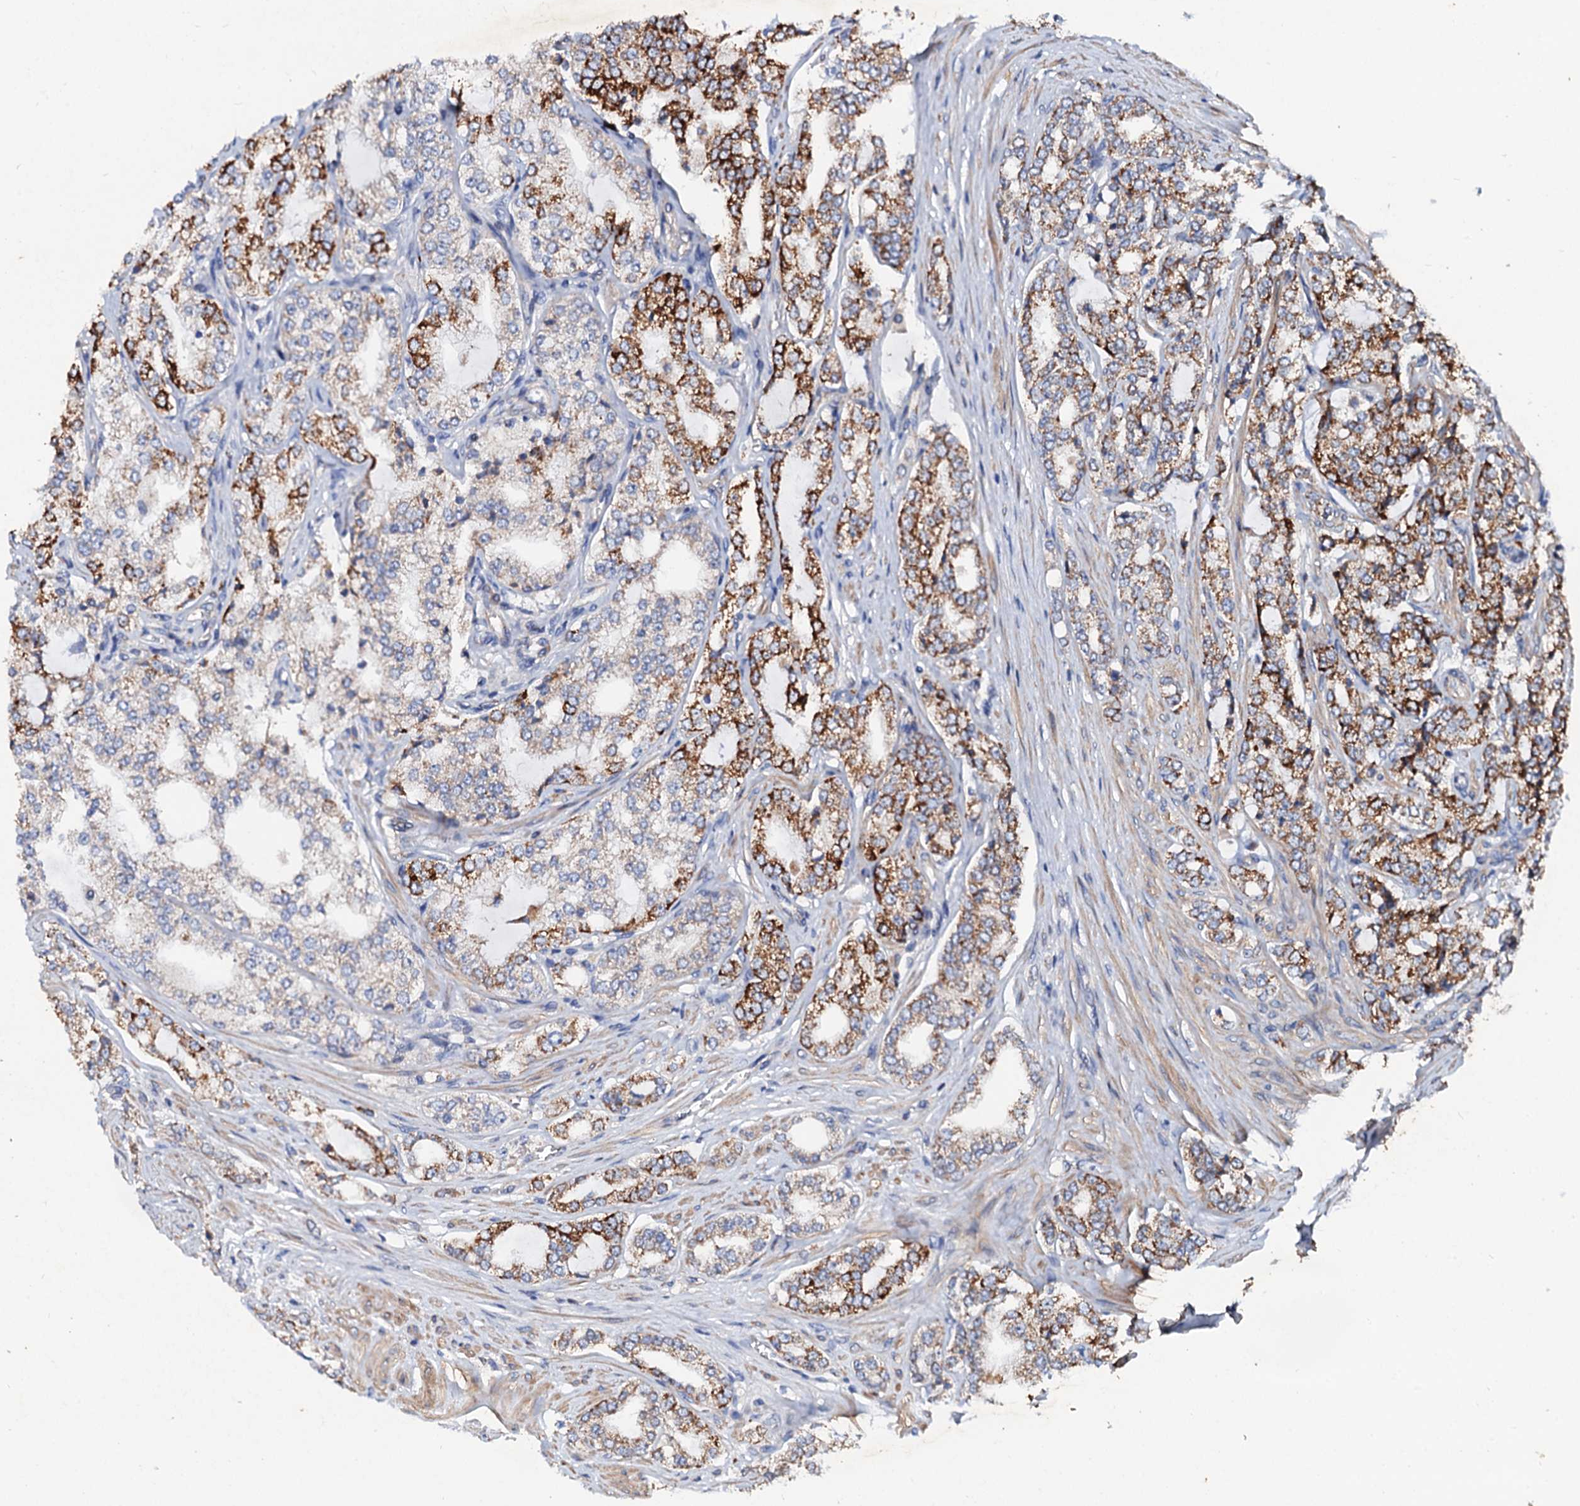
{"staining": {"intensity": "strong", "quantity": ">75%", "location": "cytoplasmic/membranous"}, "tissue": "prostate cancer", "cell_type": "Tumor cells", "image_type": "cancer", "snomed": [{"axis": "morphology", "description": "Adenocarcinoma, High grade"}, {"axis": "topography", "description": "Prostate"}], "caption": "Immunohistochemical staining of prostate high-grade adenocarcinoma shows high levels of strong cytoplasmic/membranous staining in approximately >75% of tumor cells.", "gene": "FIBIN", "patient": {"sex": "male", "age": 64}}